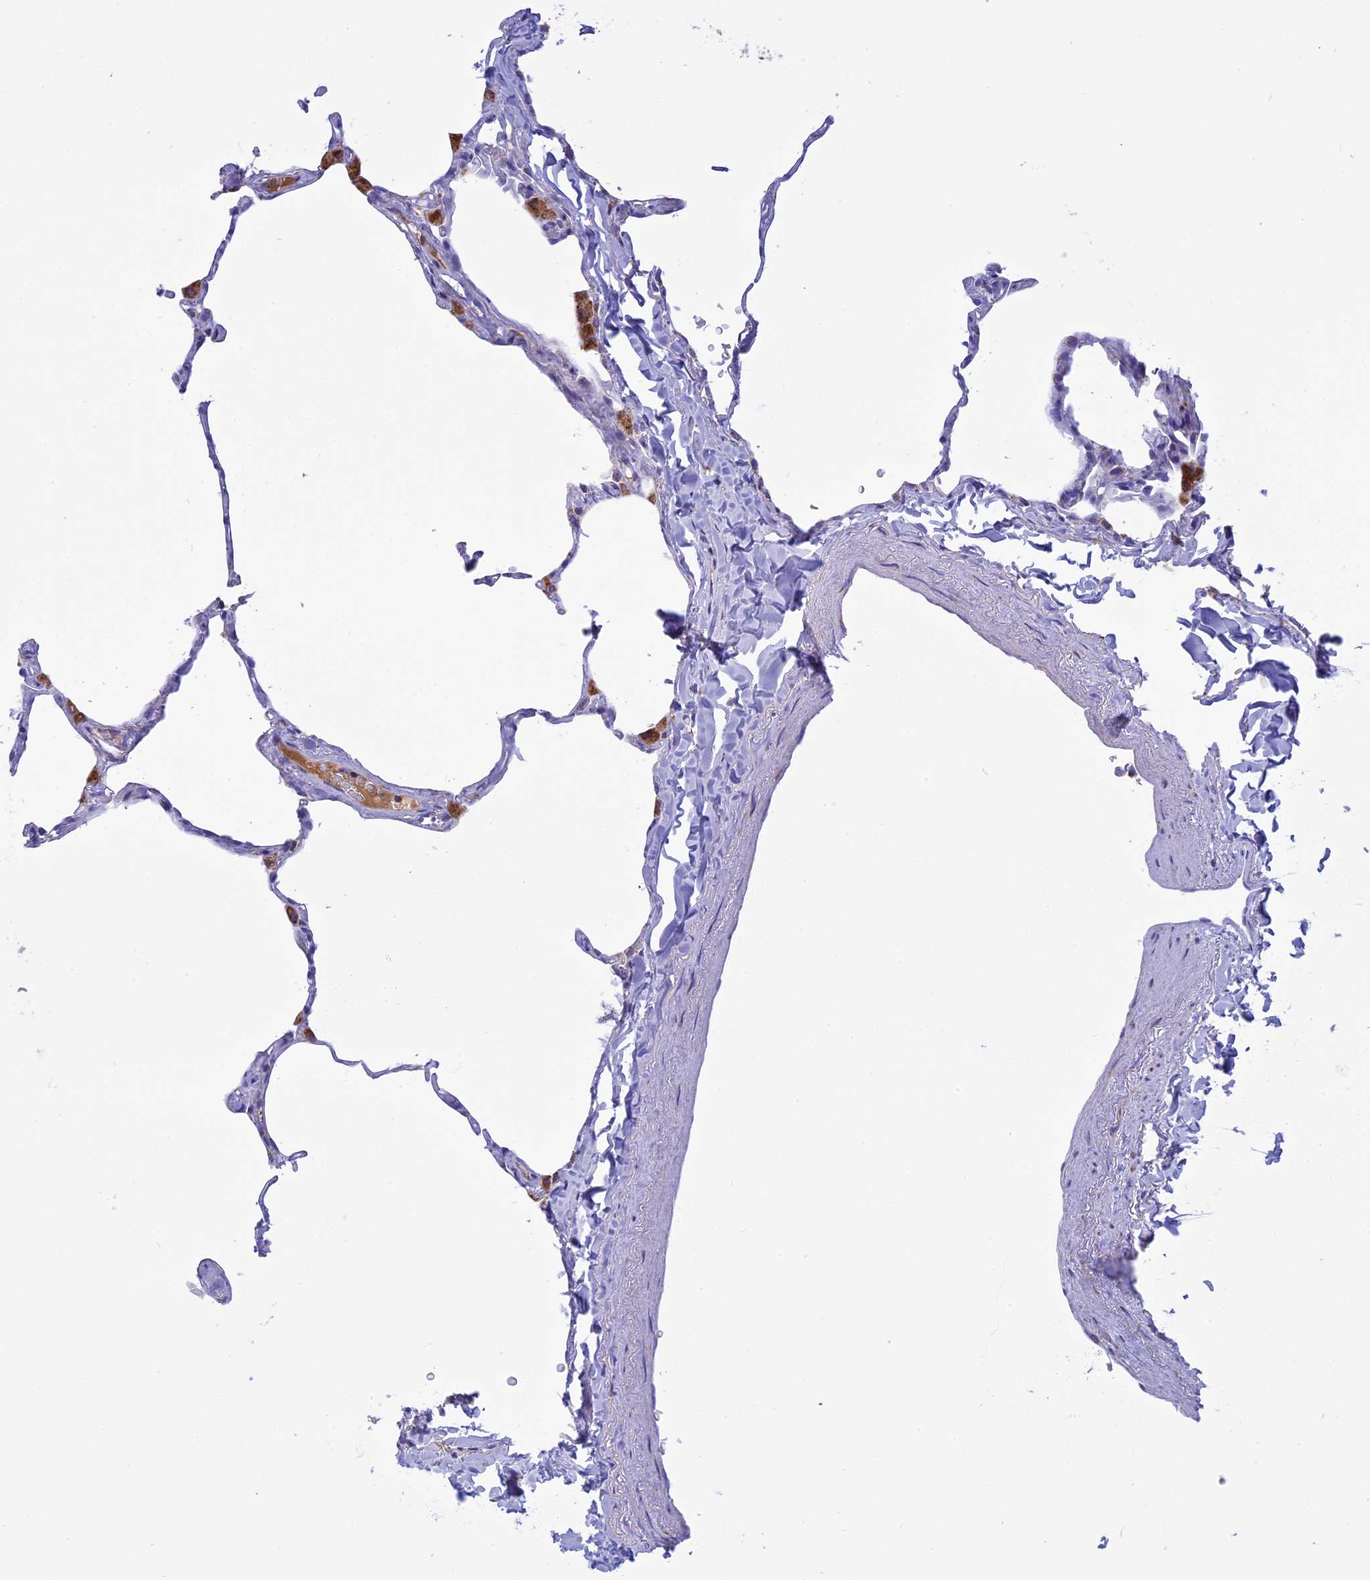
{"staining": {"intensity": "moderate", "quantity": "25%-75%", "location": "cytoplasmic/membranous"}, "tissue": "lung", "cell_type": "Alveolar cells", "image_type": "normal", "snomed": [{"axis": "morphology", "description": "Normal tissue, NOS"}, {"axis": "topography", "description": "Lung"}], "caption": "Moderate cytoplasmic/membranous staining for a protein is identified in approximately 25%-75% of alveolar cells of unremarkable lung using immunohistochemistry.", "gene": "KCNG1", "patient": {"sex": "male", "age": 65}}